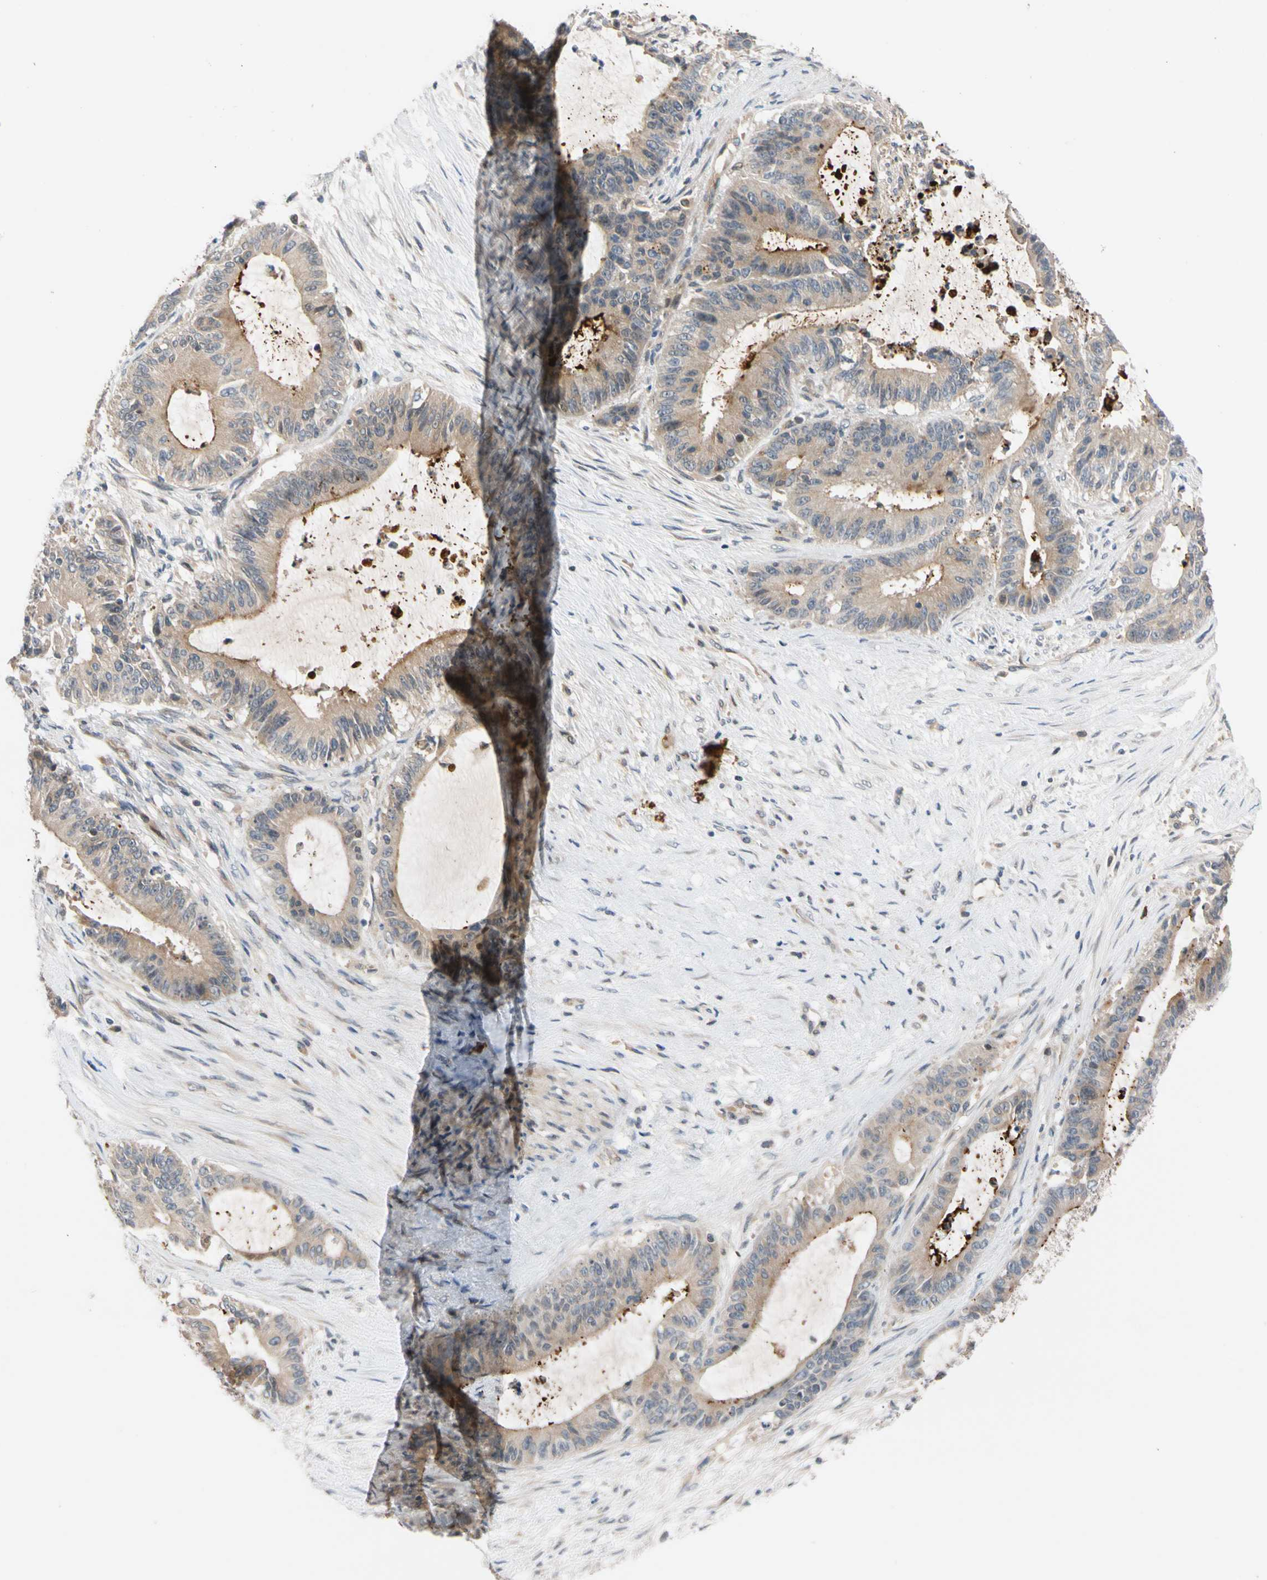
{"staining": {"intensity": "moderate", "quantity": ">75%", "location": "cytoplasmic/membranous"}, "tissue": "liver cancer", "cell_type": "Tumor cells", "image_type": "cancer", "snomed": [{"axis": "morphology", "description": "Cholangiocarcinoma"}, {"axis": "topography", "description": "Liver"}], "caption": "Immunohistochemistry histopathology image of neoplastic tissue: human cholangiocarcinoma (liver) stained using immunohistochemistry (IHC) displays medium levels of moderate protein expression localized specifically in the cytoplasmic/membranous of tumor cells, appearing as a cytoplasmic/membranous brown color.", "gene": "CNST", "patient": {"sex": "female", "age": 73}}